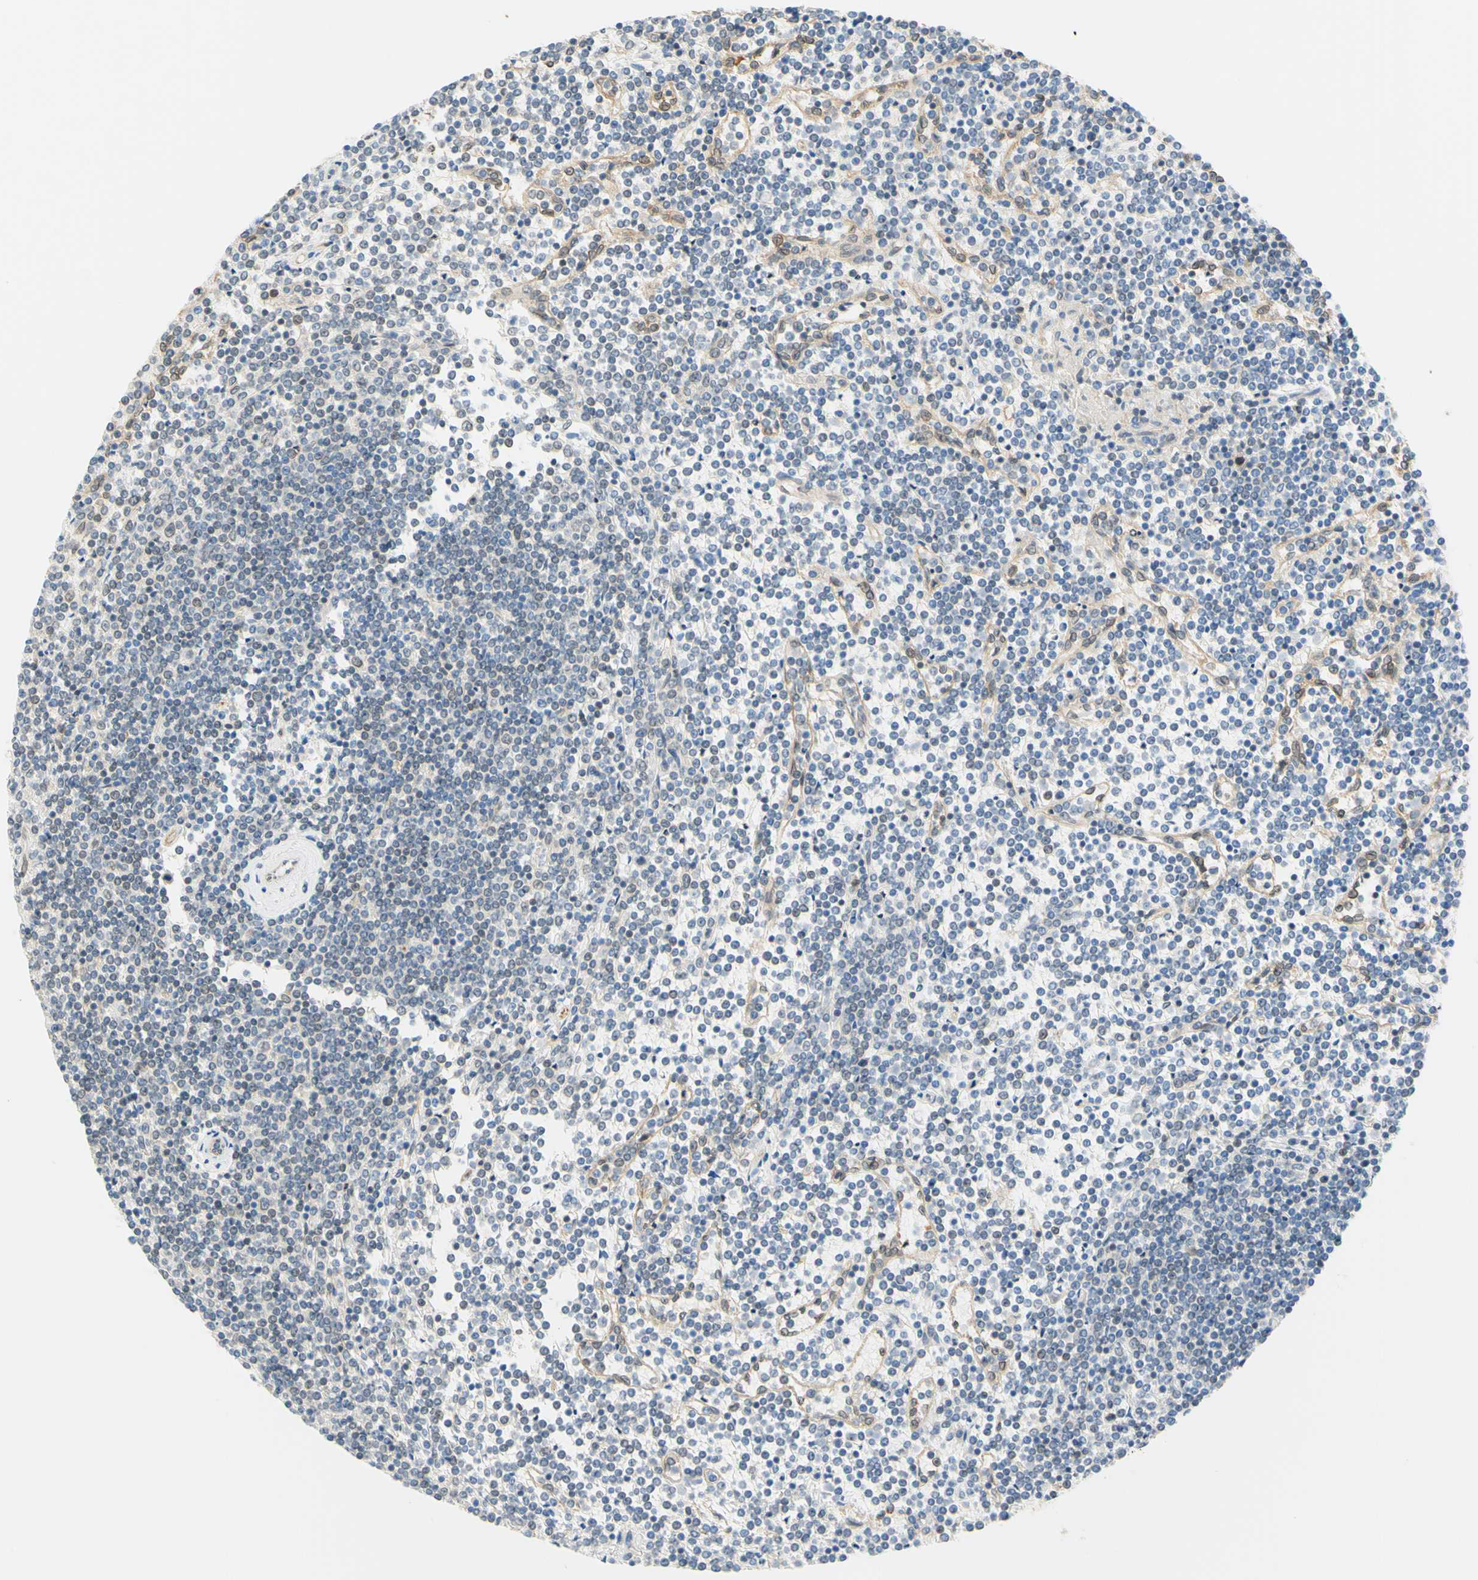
{"staining": {"intensity": "negative", "quantity": "none", "location": "none"}, "tissue": "lymphoma", "cell_type": "Tumor cells", "image_type": "cancer", "snomed": [{"axis": "morphology", "description": "Malignant lymphoma, non-Hodgkin's type, Low grade"}, {"axis": "topography", "description": "Spleen"}], "caption": "This is a micrograph of IHC staining of lymphoma, which shows no positivity in tumor cells. Nuclei are stained in blue.", "gene": "C2CD2L", "patient": {"sex": "female", "age": 19}}